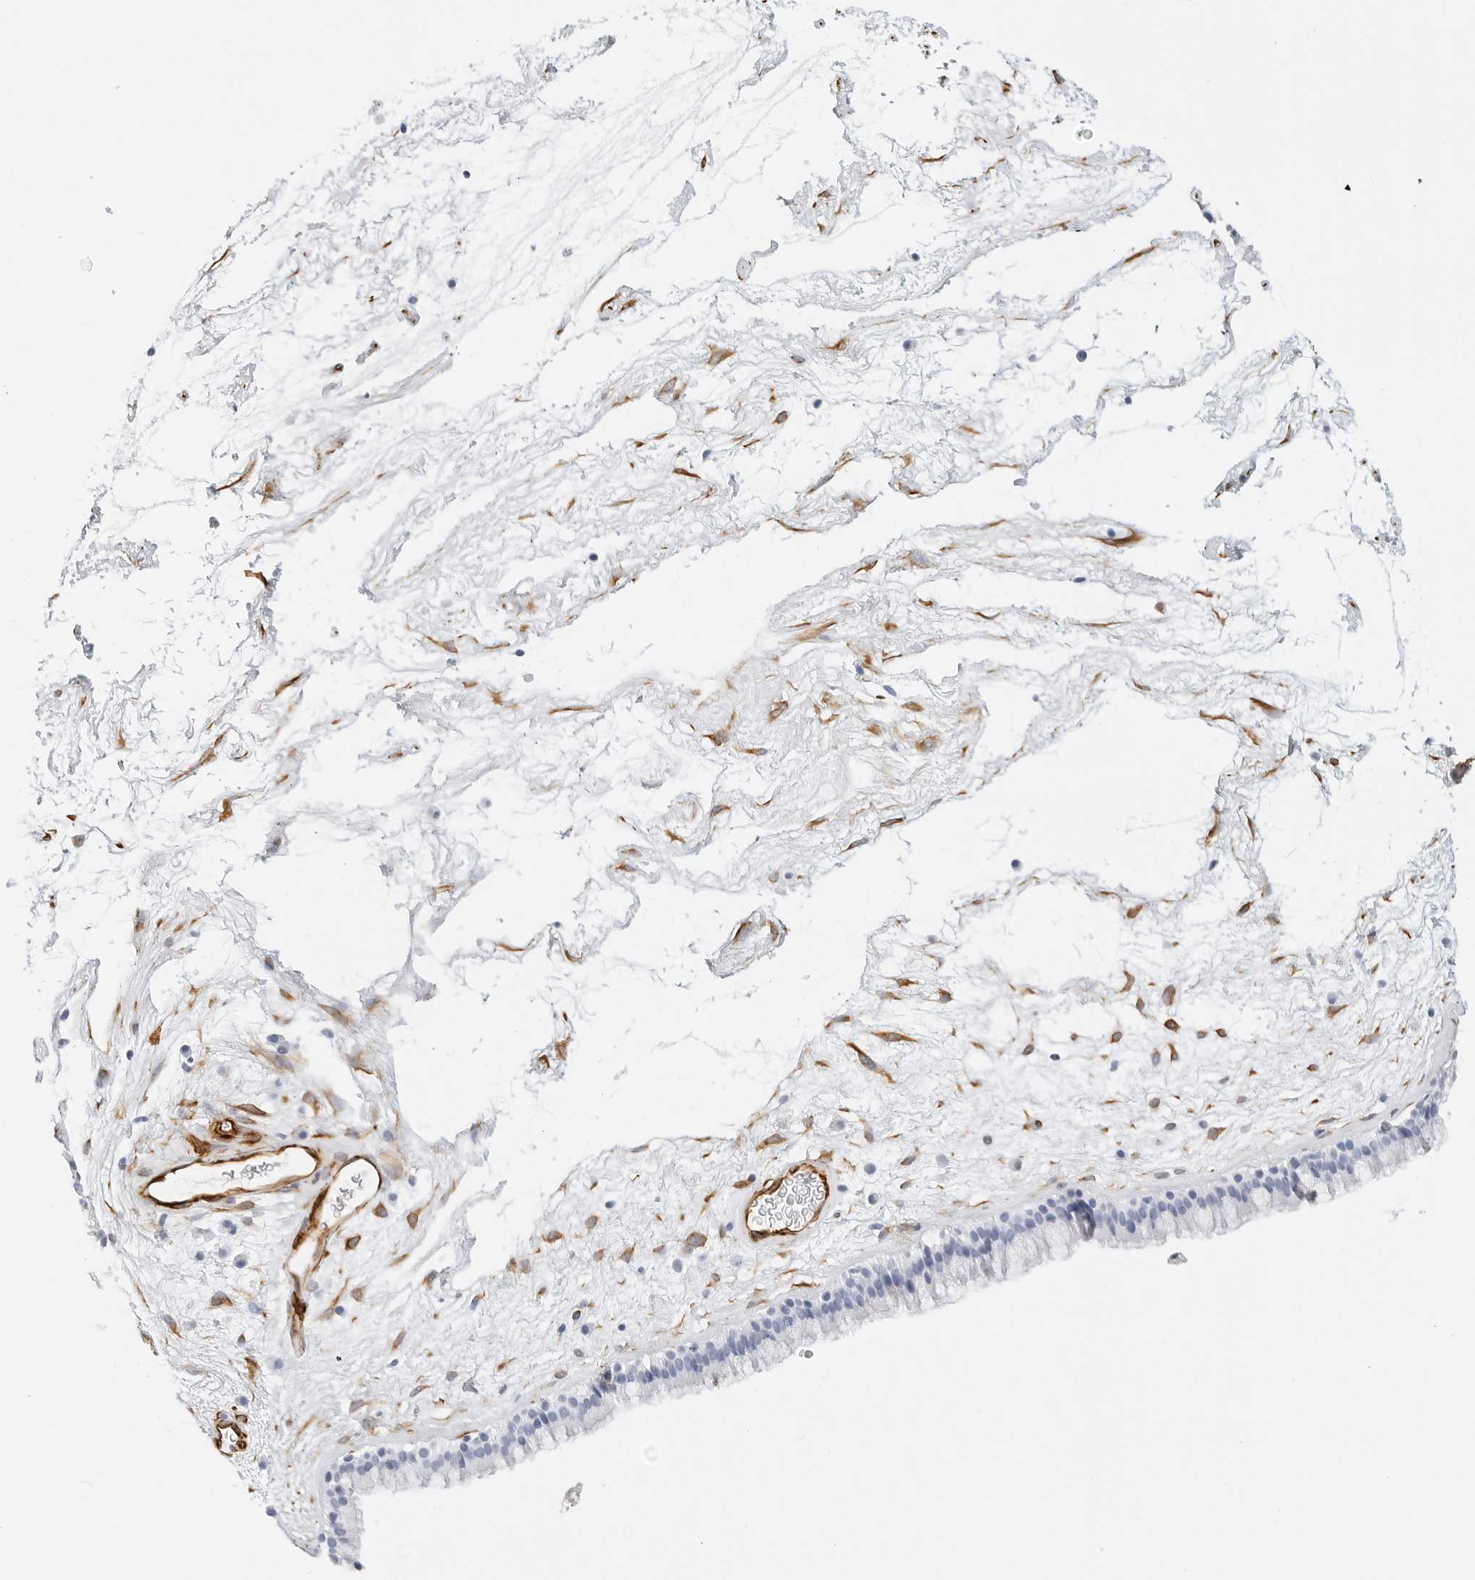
{"staining": {"intensity": "negative", "quantity": "none", "location": "none"}, "tissue": "nasopharynx", "cell_type": "Respiratory epithelial cells", "image_type": "normal", "snomed": [{"axis": "morphology", "description": "Normal tissue, NOS"}, {"axis": "morphology", "description": "Inflammation, NOS"}, {"axis": "topography", "description": "Nasopharynx"}], "caption": "This is an IHC histopathology image of unremarkable human nasopharynx. There is no expression in respiratory epithelial cells.", "gene": "NES", "patient": {"sex": "male", "age": 48}}